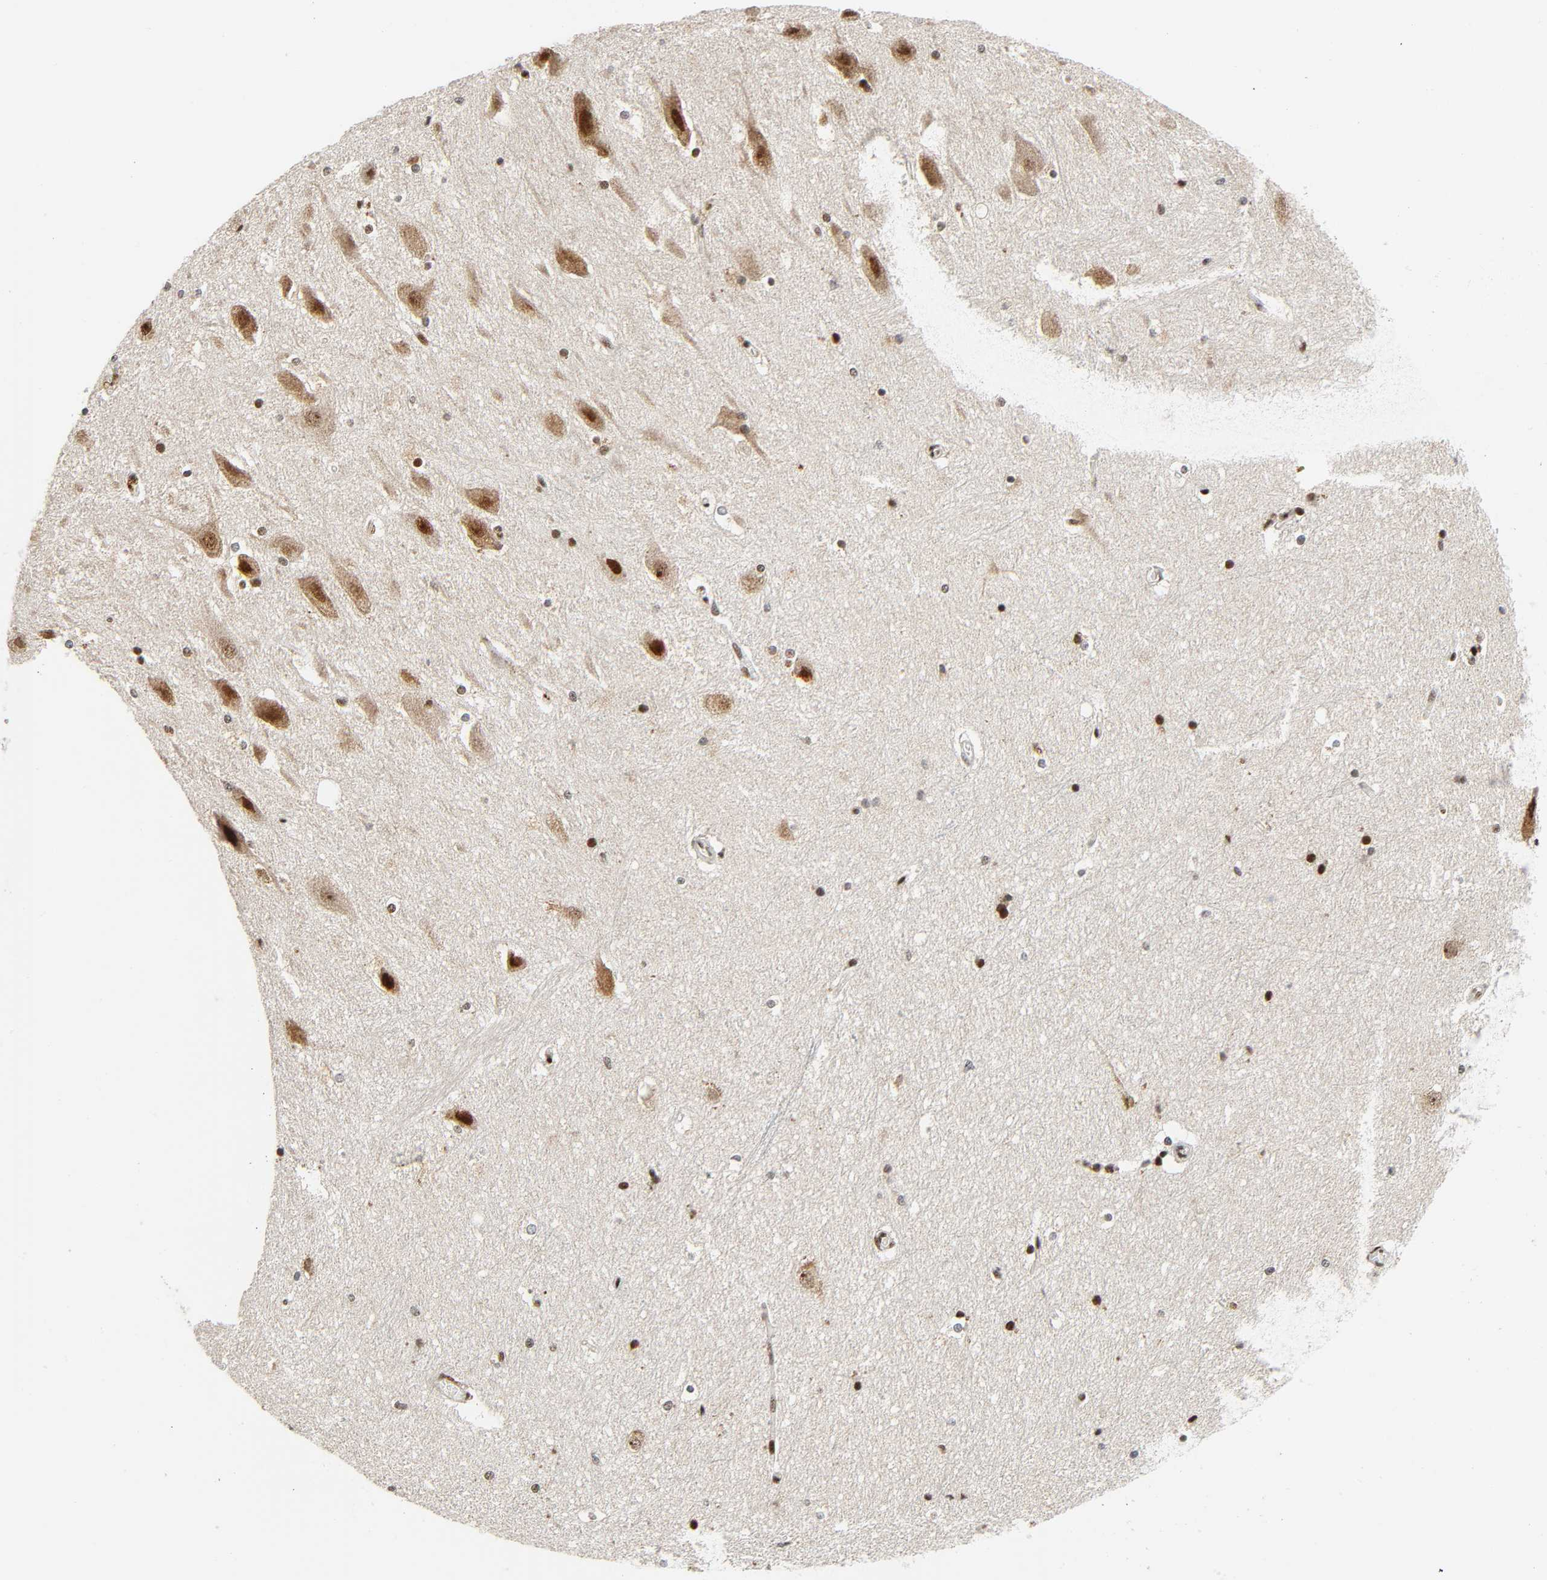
{"staining": {"intensity": "strong", "quantity": "25%-75%", "location": "nuclear"}, "tissue": "hippocampus", "cell_type": "Glial cells", "image_type": "normal", "snomed": [{"axis": "morphology", "description": "Normal tissue, NOS"}, {"axis": "topography", "description": "Hippocampus"}], "caption": "Protein expression by immunohistochemistry (IHC) shows strong nuclear expression in about 25%-75% of glial cells in unremarkable hippocampus. (Stains: DAB in brown, nuclei in blue, Microscopy: brightfield microscopy at high magnification).", "gene": "CDK9", "patient": {"sex": "female", "age": 19}}